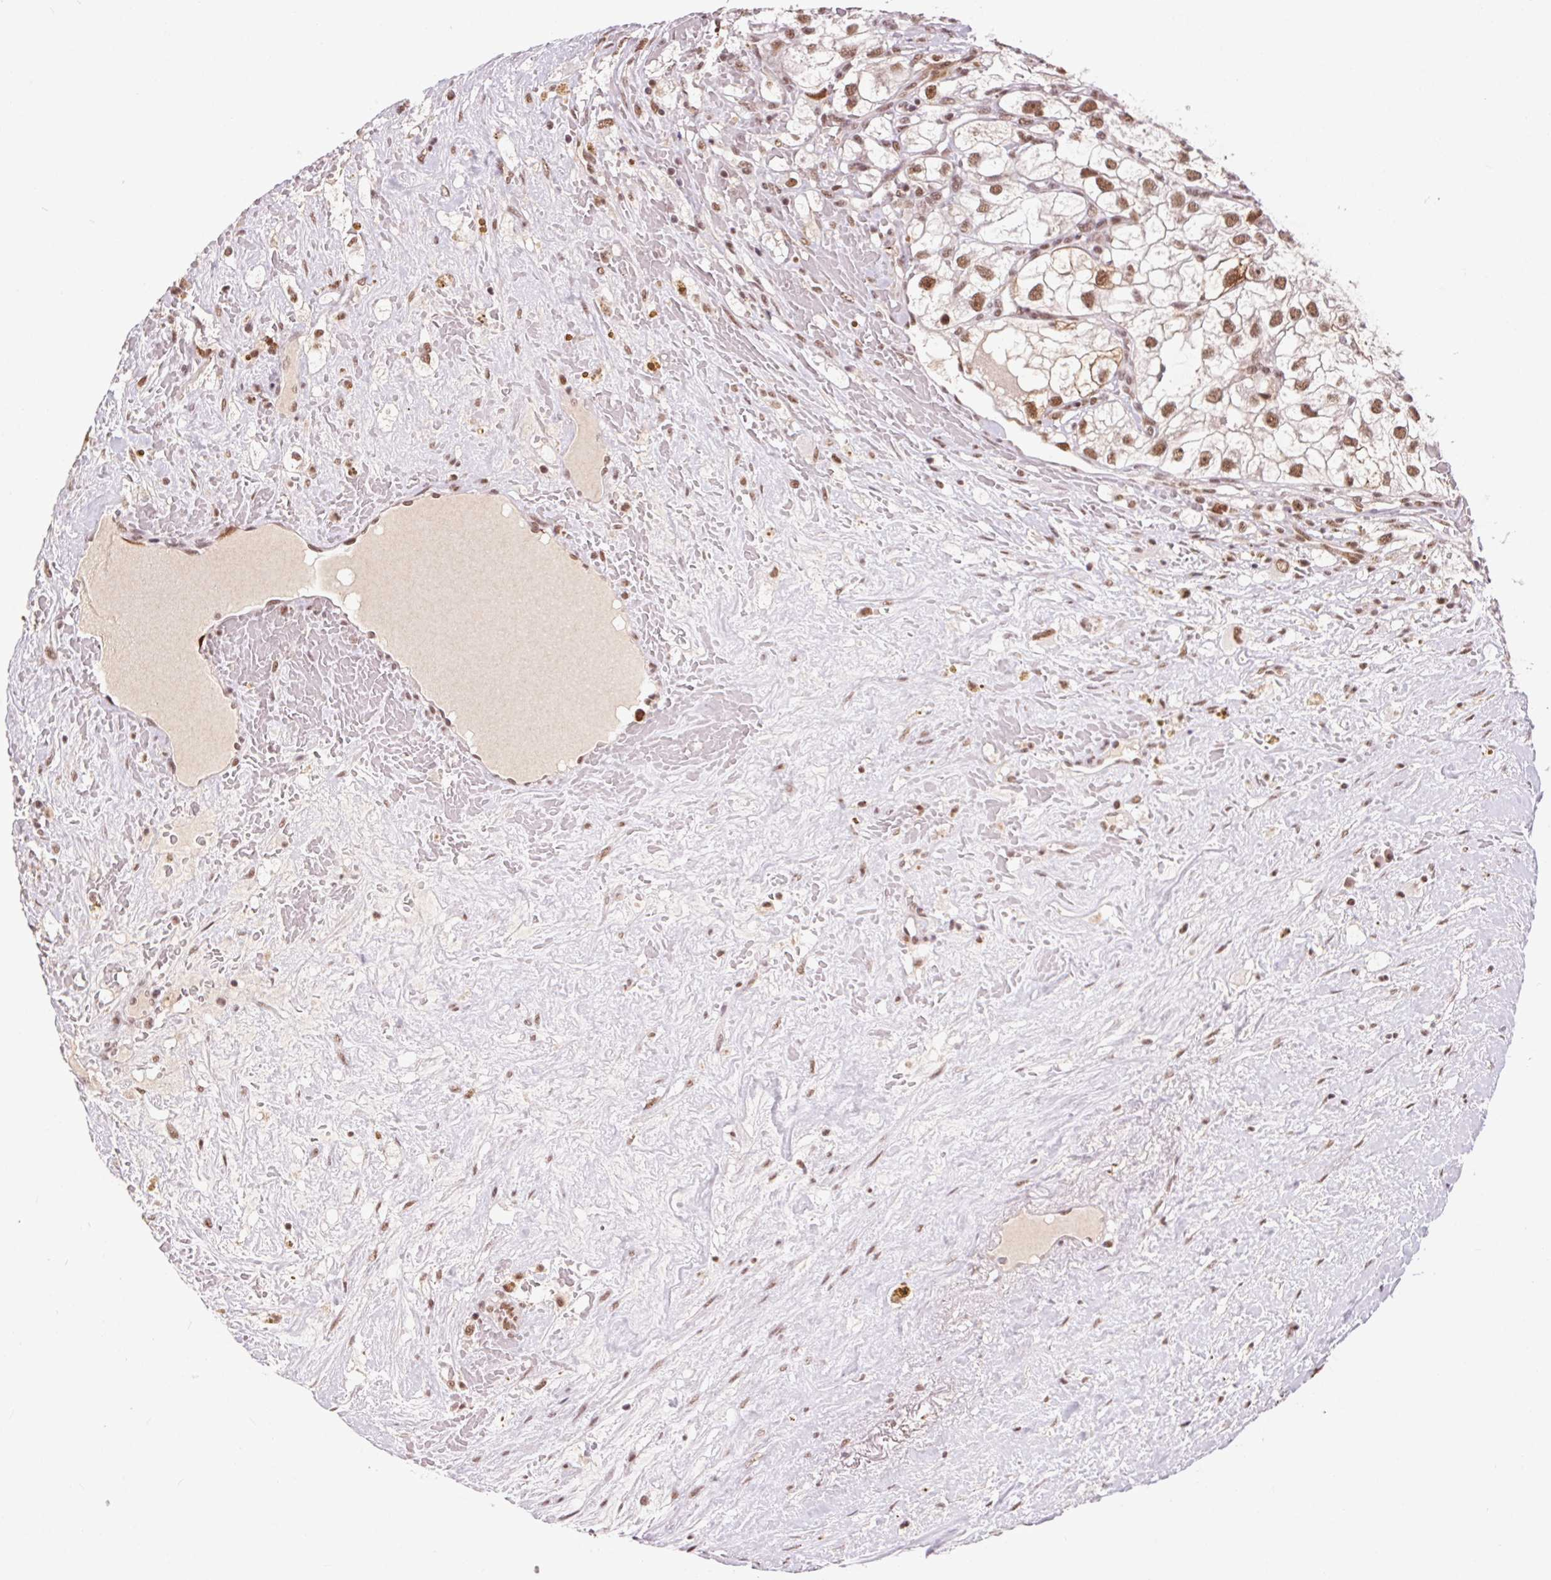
{"staining": {"intensity": "moderate", "quantity": ">75%", "location": "nuclear"}, "tissue": "renal cancer", "cell_type": "Tumor cells", "image_type": "cancer", "snomed": [{"axis": "morphology", "description": "Adenocarcinoma, NOS"}, {"axis": "topography", "description": "Kidney"}], "caption": "Immunohistochemistry (IHC) of human adenocarcinoma (renal) reveals medium levels of moderate nuclear positivity in about >75% of tumor cells.", "gene": "CD2BP2", "patient": {"sex": "male", "age": 59}}